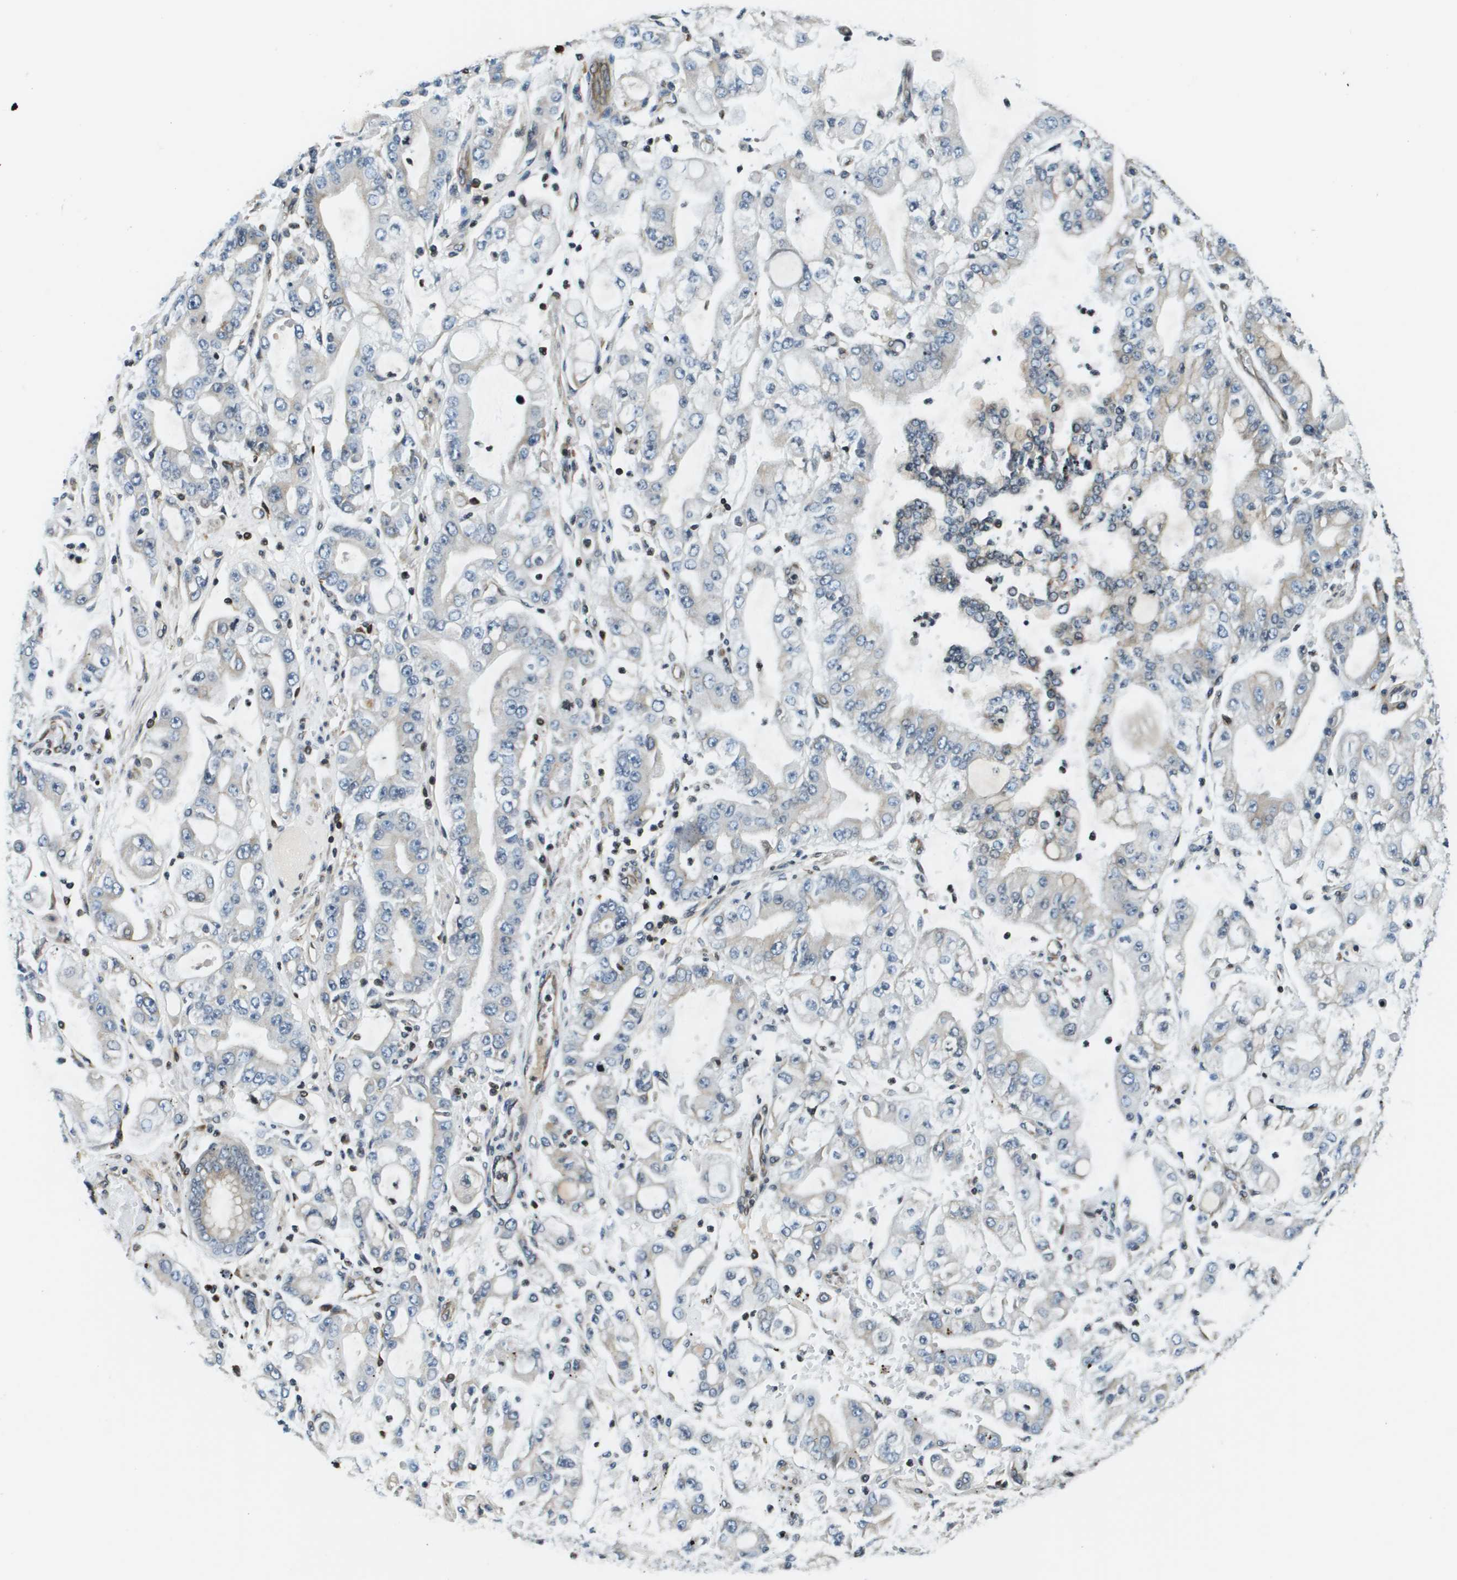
{"staining": {"intensity": "negative", "quantity": "none", "location": "none"}, "tissue": "stomach cancer", "cell_type": "Tumor cells", "image_type": "cancer", "snomed": [{"axis": "morphology", "description": "Adenocarcinoma, NOS"}, {"axis": "topography", "description": "Stomach"}], "caption": "Photomicrograph shows no significant protein staining in tumor cells of adenocarcinoma (stomach). (Immunohistochemistry (ihc), brightfield microscopy, high magnification).", "gene": "ESYT1", "patient": {"sex": "male", "age": 76}}